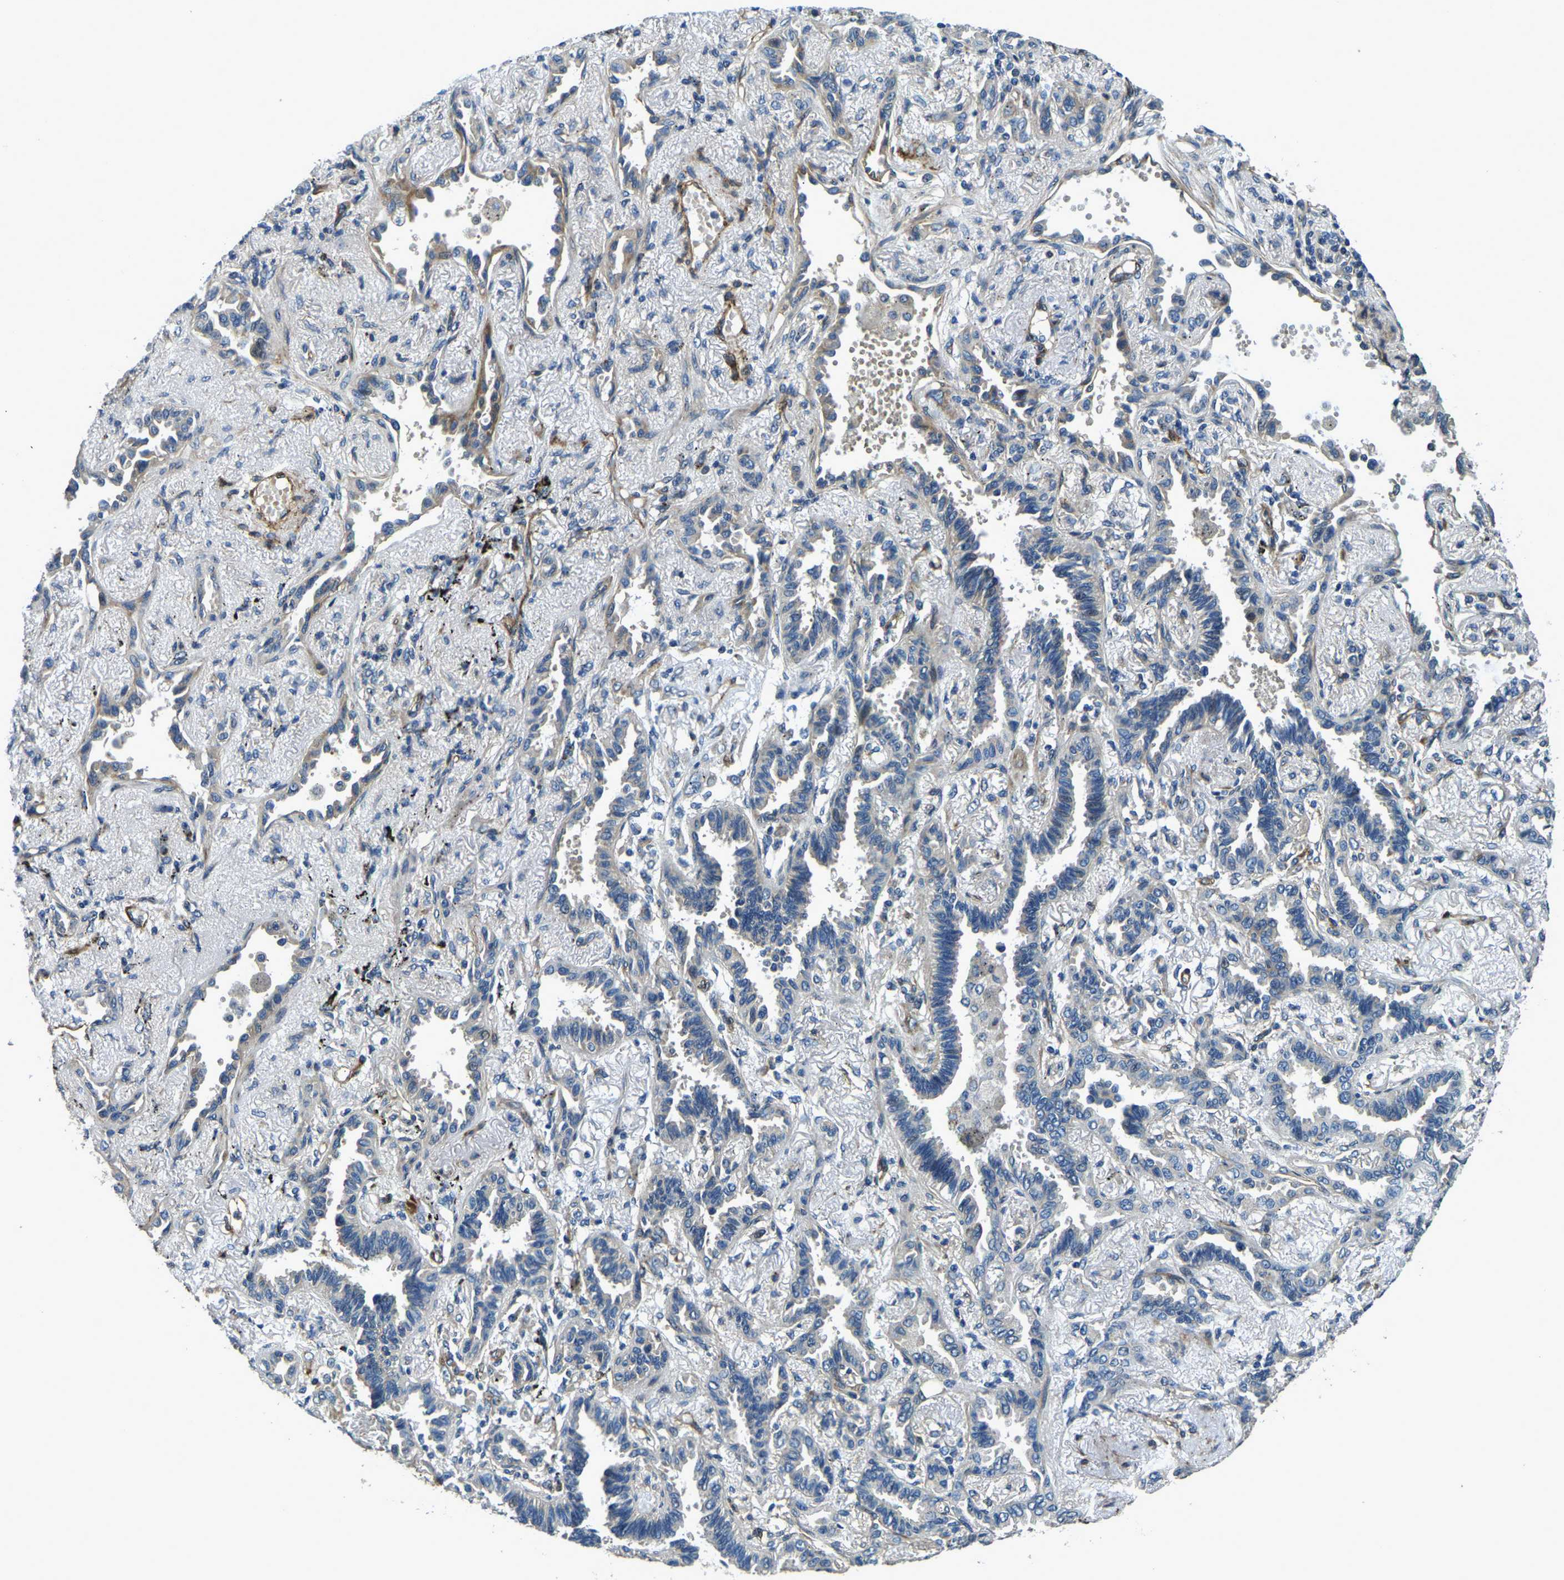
{"staining": {"intensity": "negative", "quantity": "none", "location": "none"}, "tissue": "lung cancer", "cell_type": "Tumor cells", "image_type": "cancer", "snomed": [{"axis": "morphology", "description": "Adenocarcinoma, NOS"}, {"axis": "topography", "description": "Lung"}], "caption": "Lung cancer (adenocarcinoma) was stained to show a protein in brown. There is no significant staining in tumor cells. (IHC, brightfield microscopy, high magnification).", "gene": "RNF39", "patient": {"sex": "male", "age": 59}}